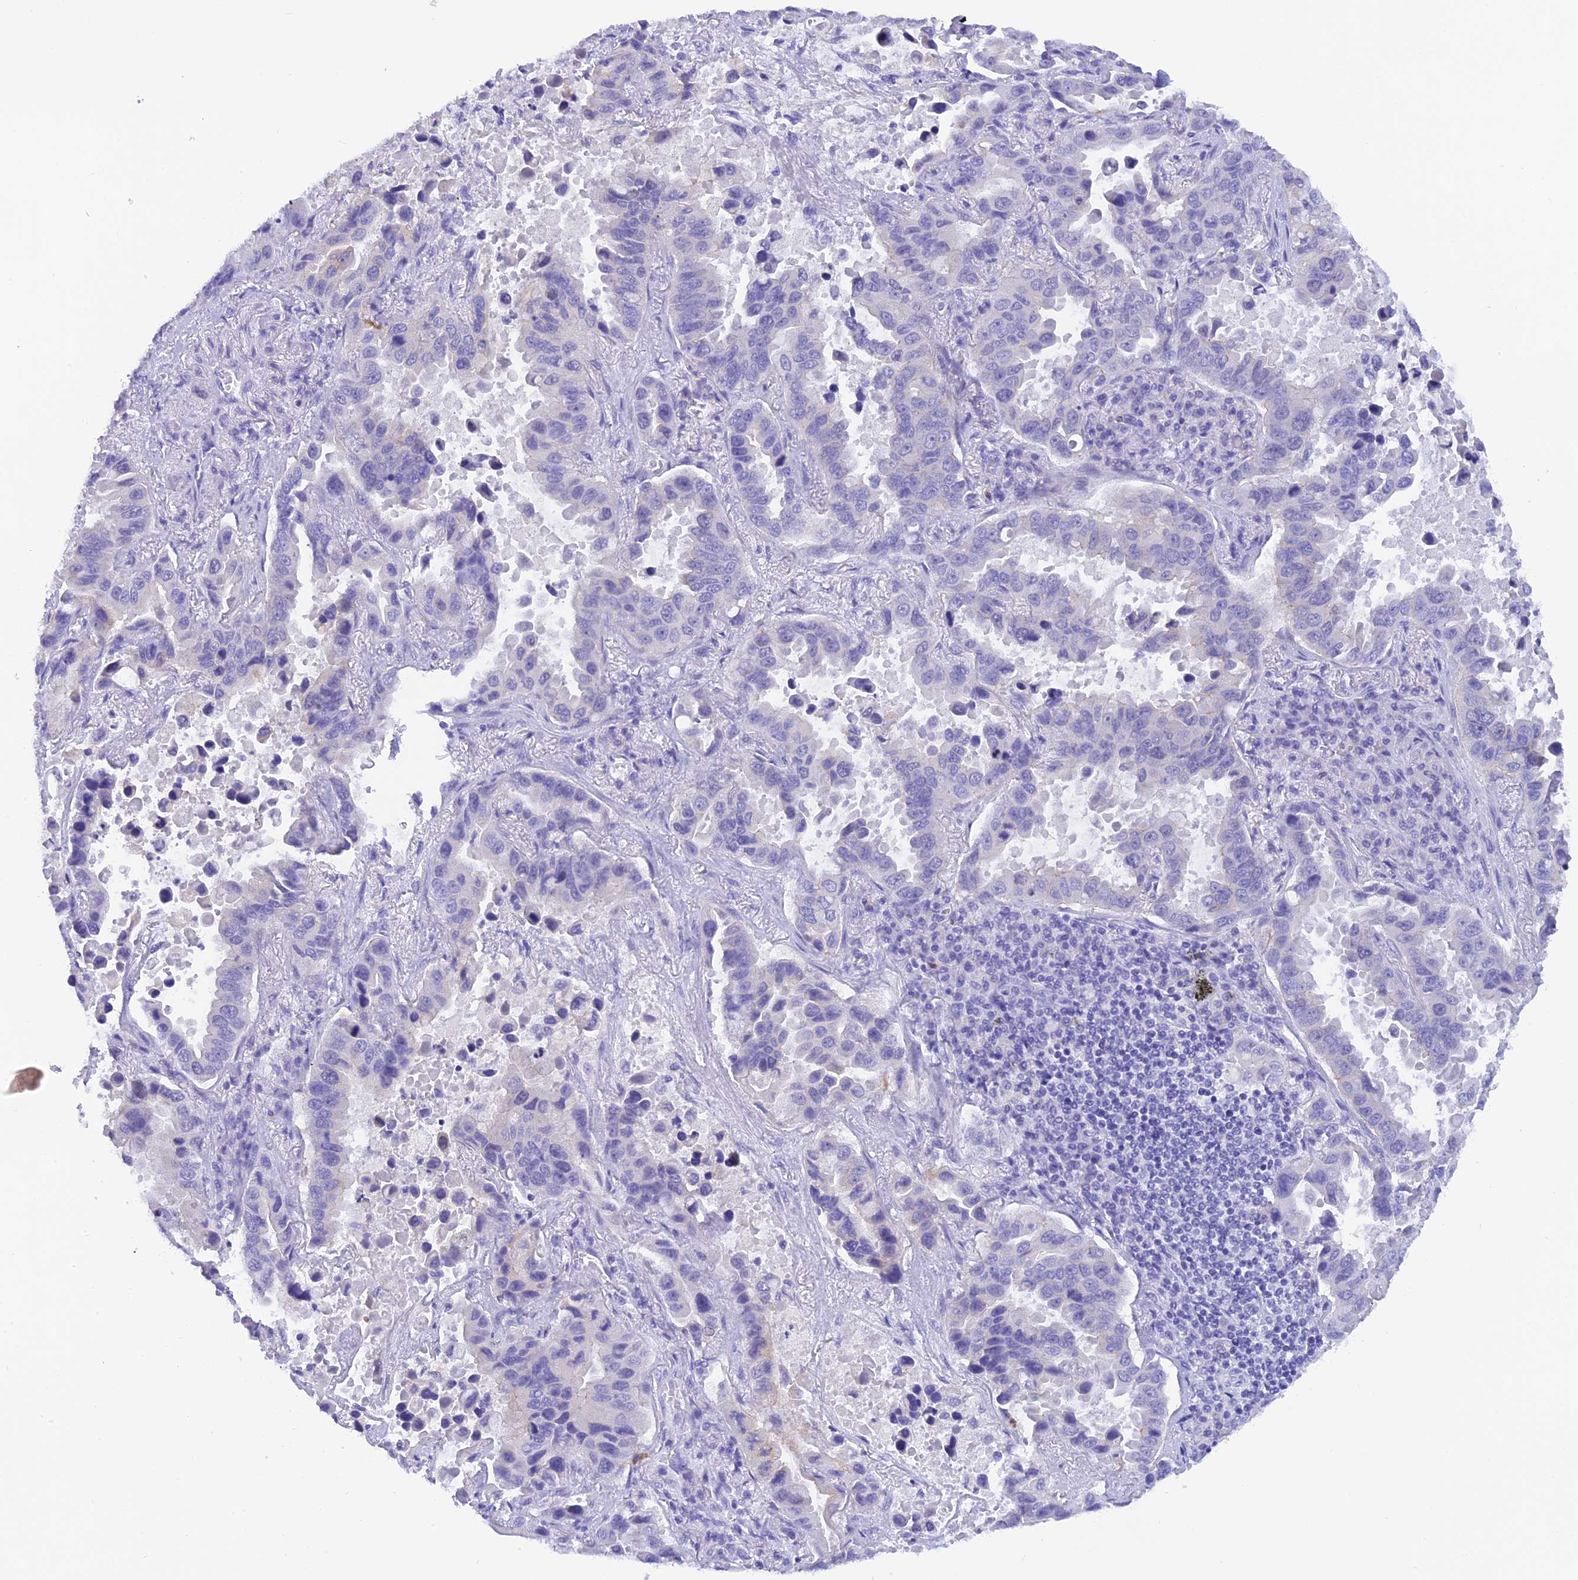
{"staining": {"intensity": "negative", "quantity": "none", "location": "none"}, "tissue": "lung cancer", "cell_type": "Tumor cells", "image_type": "cancer", "snomed": [{"axis": "morphology", "description": "Adenocarcinoma, NOS"}, {"axis": "topography", "description": "Lung"}], "caption": "A high-resolution photomicrograph shows IHC staining of adenocarcinoma (lung), which reveals no significant expression in tumor cells. The staining was performed using DAB to visualize the protein expression in brown, while the nuclei were stained in blue with hematoxylin (Magnification: 20x).", "gene": "KDELR3", "patient": {"sex": "male", "age": 64}}